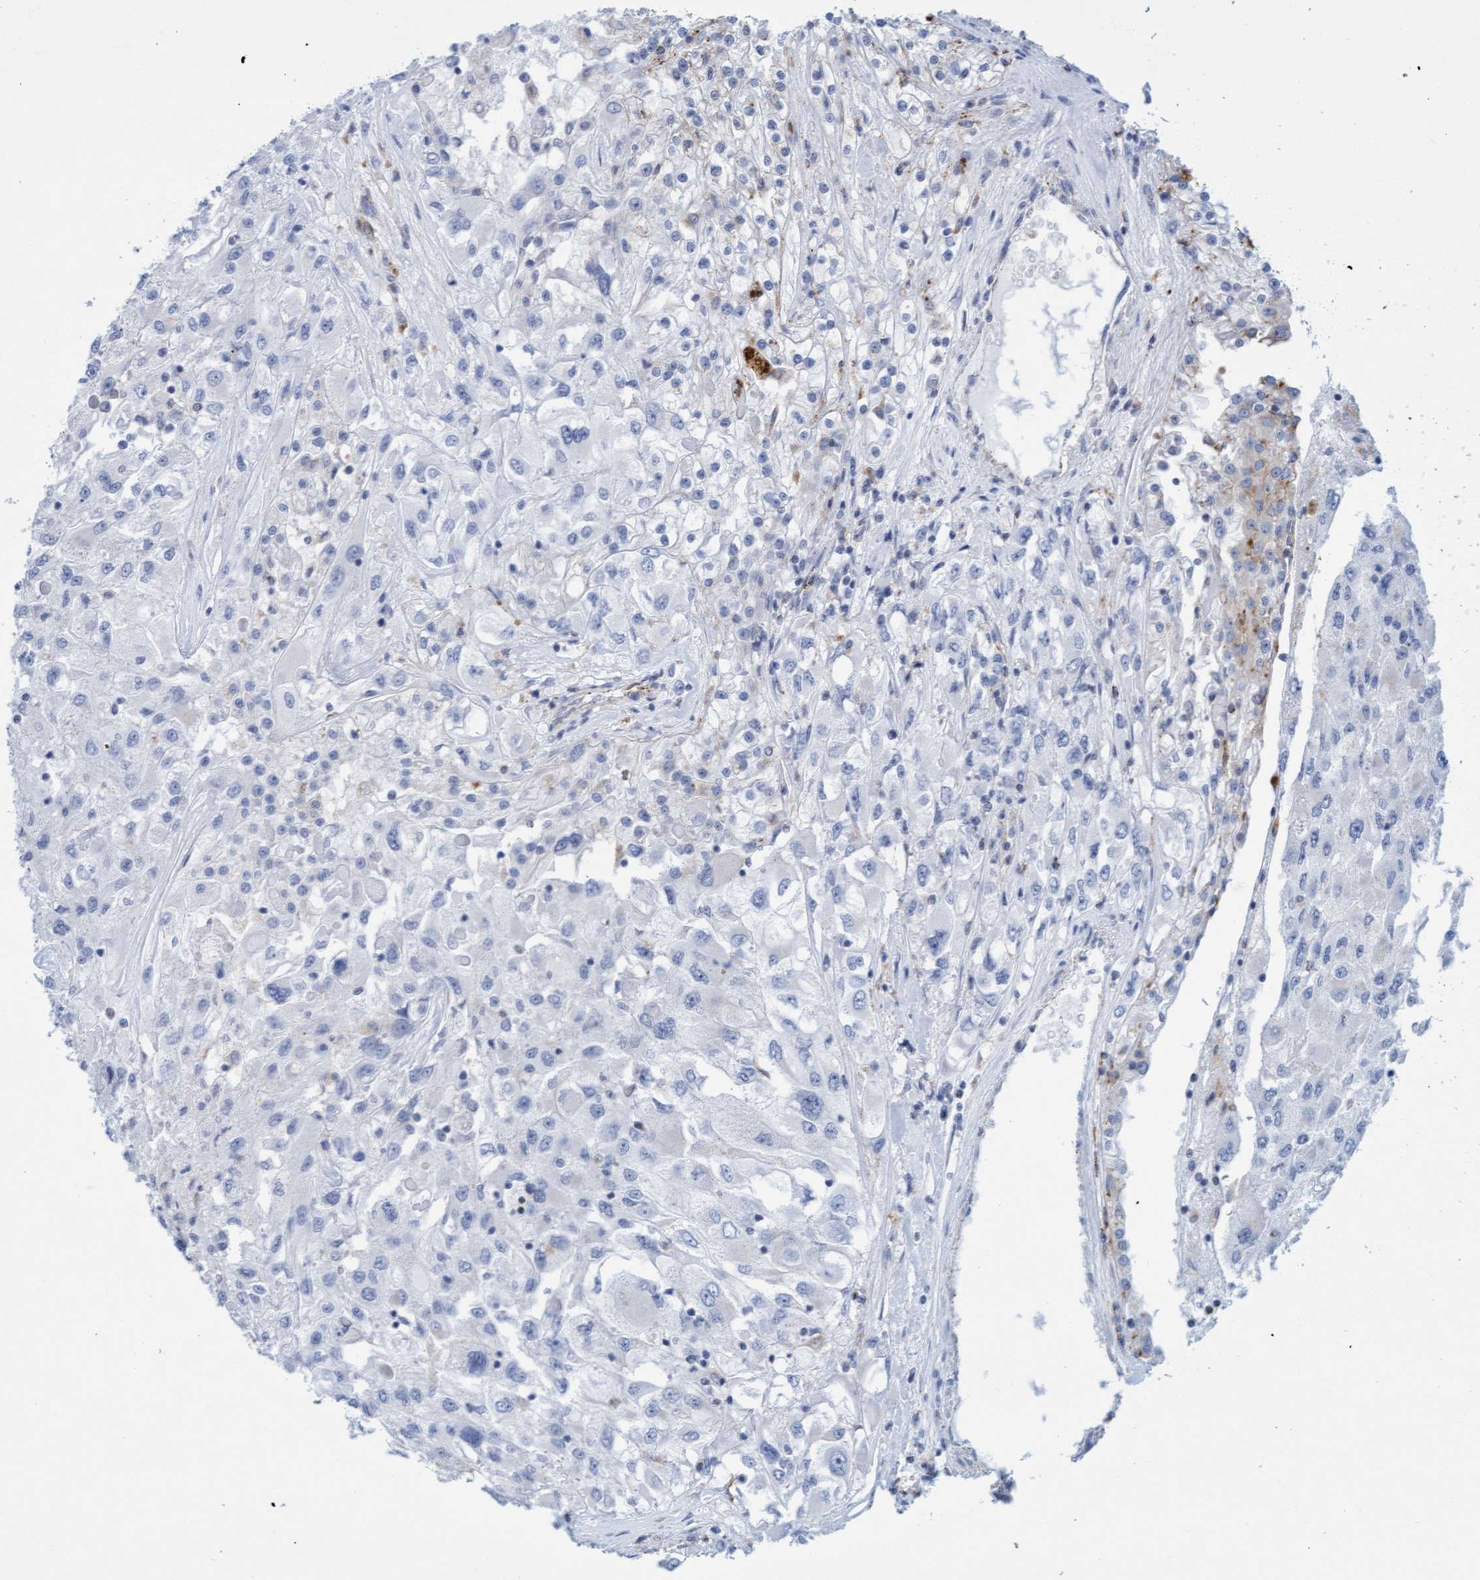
{"staining": {"intensity": "negative", "quantity": "none", "location": "none"}, "tissue": "renal cancer", "cell_type": "Tumor cells", "image_type": "cancer", "snomed": [{"axis": "morphology", "description": "Adenocarcinoma, NOS"}, {"axis": "topography", "description": "Kidney"}], "caption": "An image of renal cancer (adenocarcinoma) stained for a protein reveals no brown staining in tumor cells.", "gene": "SGSH", "patient": {"sex": "female", "age": 52}}